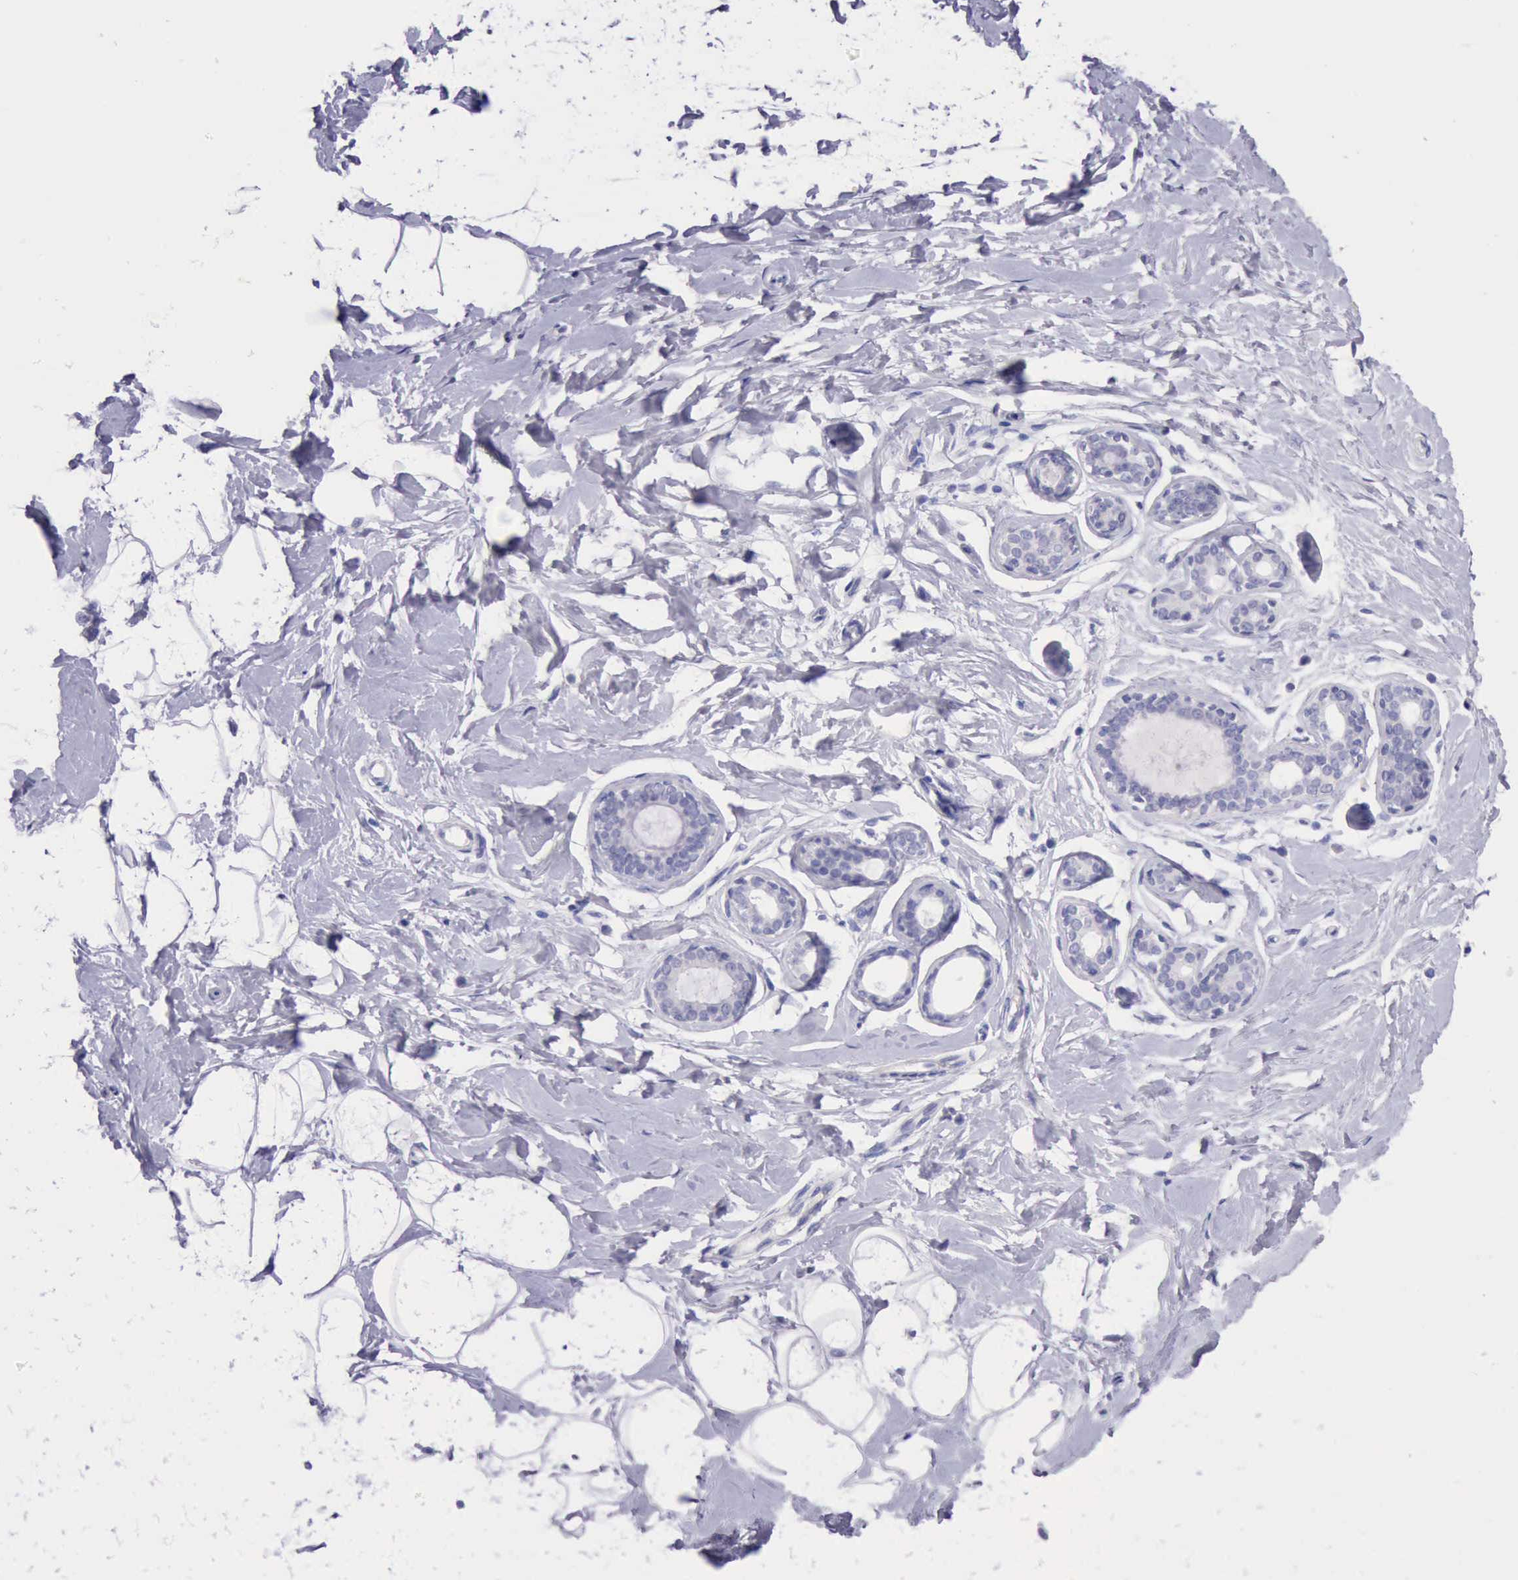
{"staining": {"intensity": "negative", "quantity": "none", "location": "none"}, "tissue": "breast", "cell_type": "Adipocytes", "image_type": "normal", "snomed": [{"axis": "morphology", "description": "Normal tissue, NOS"}, {"axis": "topography", "description": "Breast"}], "caption": "This micrograph is of benign breast stained with IHC to label a protein in brown with the nuclei are counter-stained blue. There is no staining in adipocytes.", "gene": "LRFN5", "patient": {"sex": "female", "age": 23}}